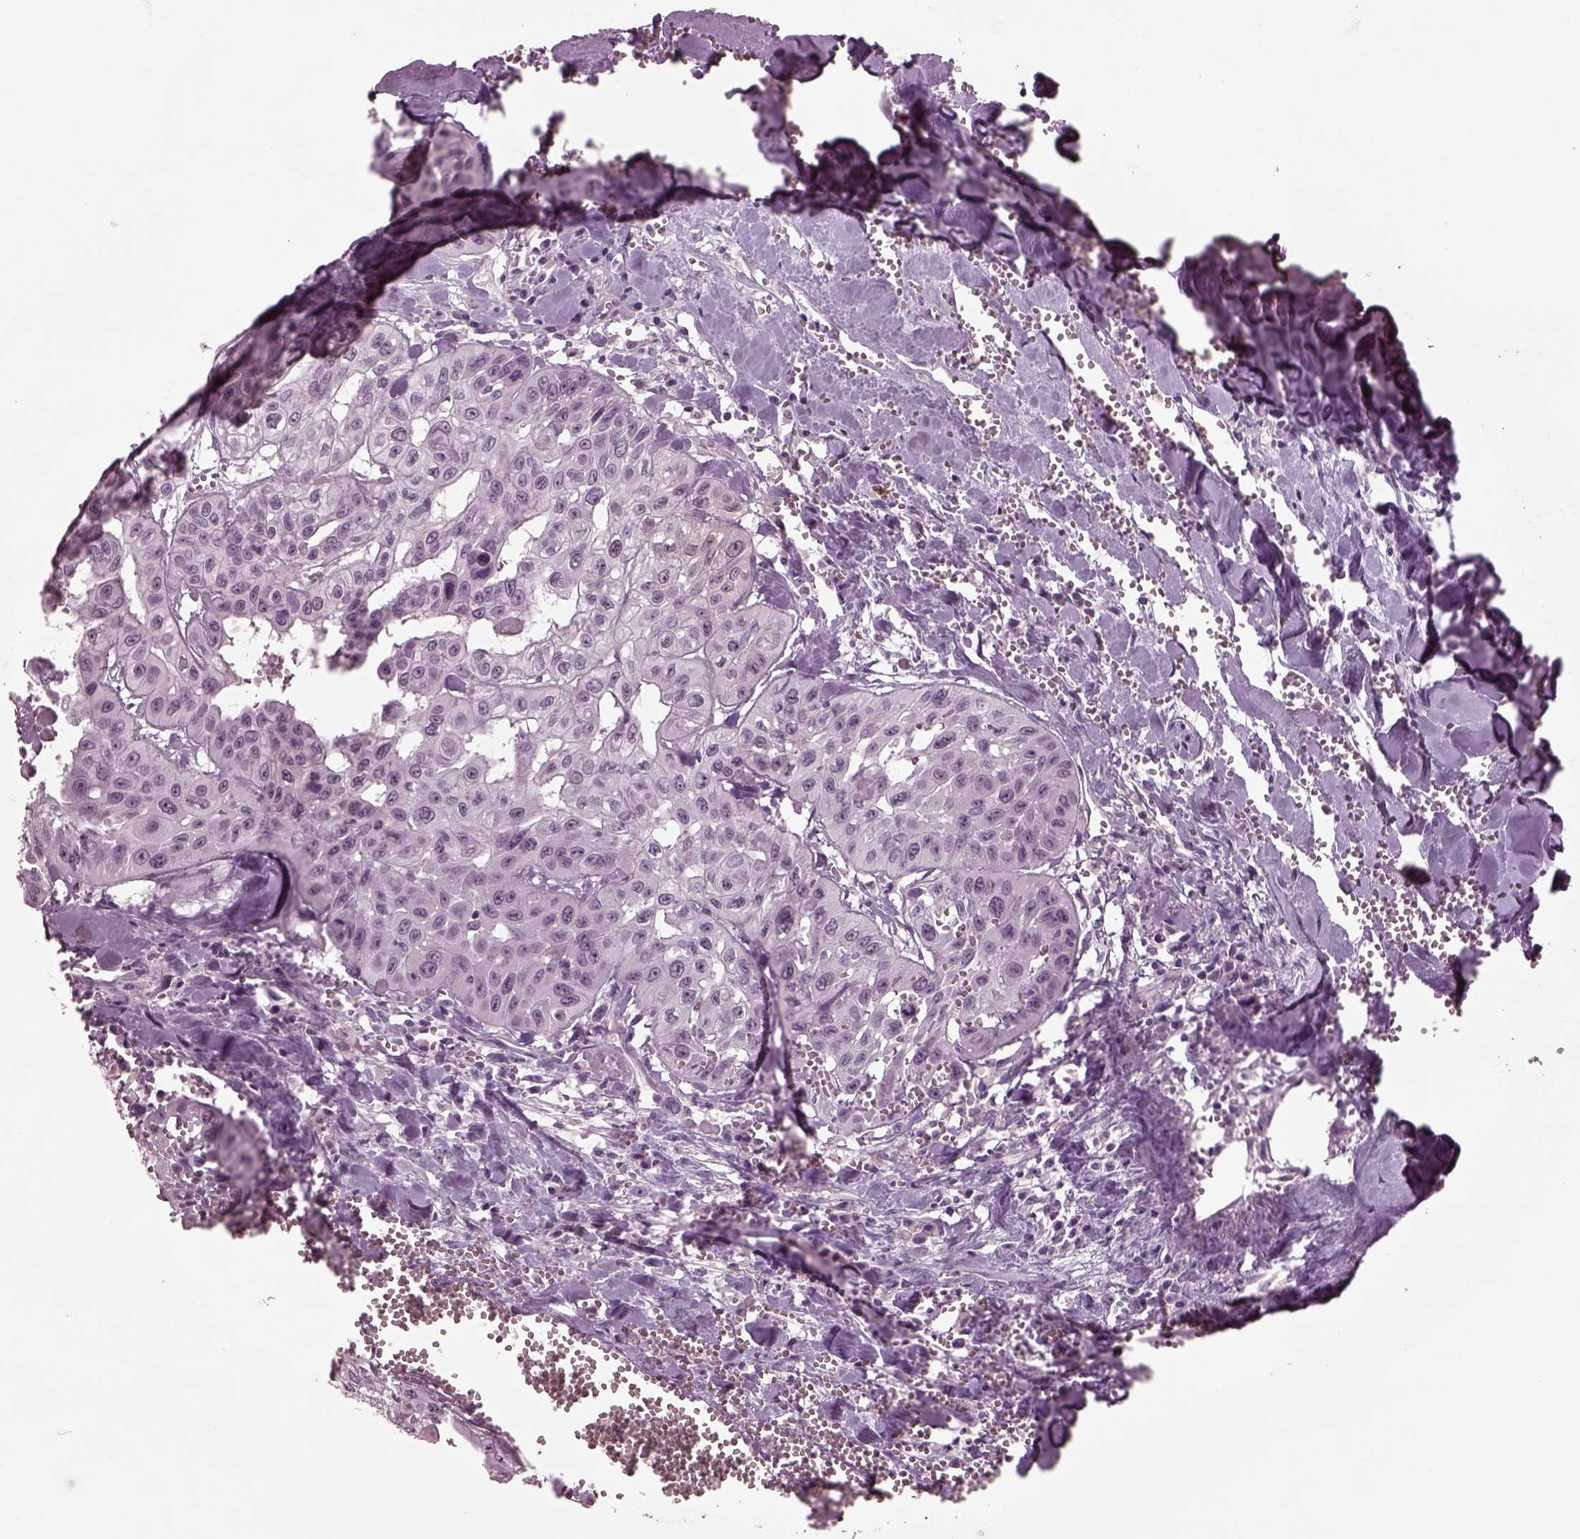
{"staining": {"intensity": "negative", "quantity": "none", "location": "none"}, "tissue": "head and neck cancer", "cell_type": "Tumor cells", "image_type": "cancer", "snomed": [{"axis": "morphology", "description": "Adenocarcinoma, NOS"}, {"axis": "topography", "description": "Head-Neck"}], "caption": "Tumor cells are negative for protein expression in human head and neck adenocarcinoma. Brightfield microscopy of IHC stained with DAB (brown) and hematoxylin (blue), captured at high magnification.", "gene": "SLC6A17", "patient": {"sex": "male", "age": 73}}